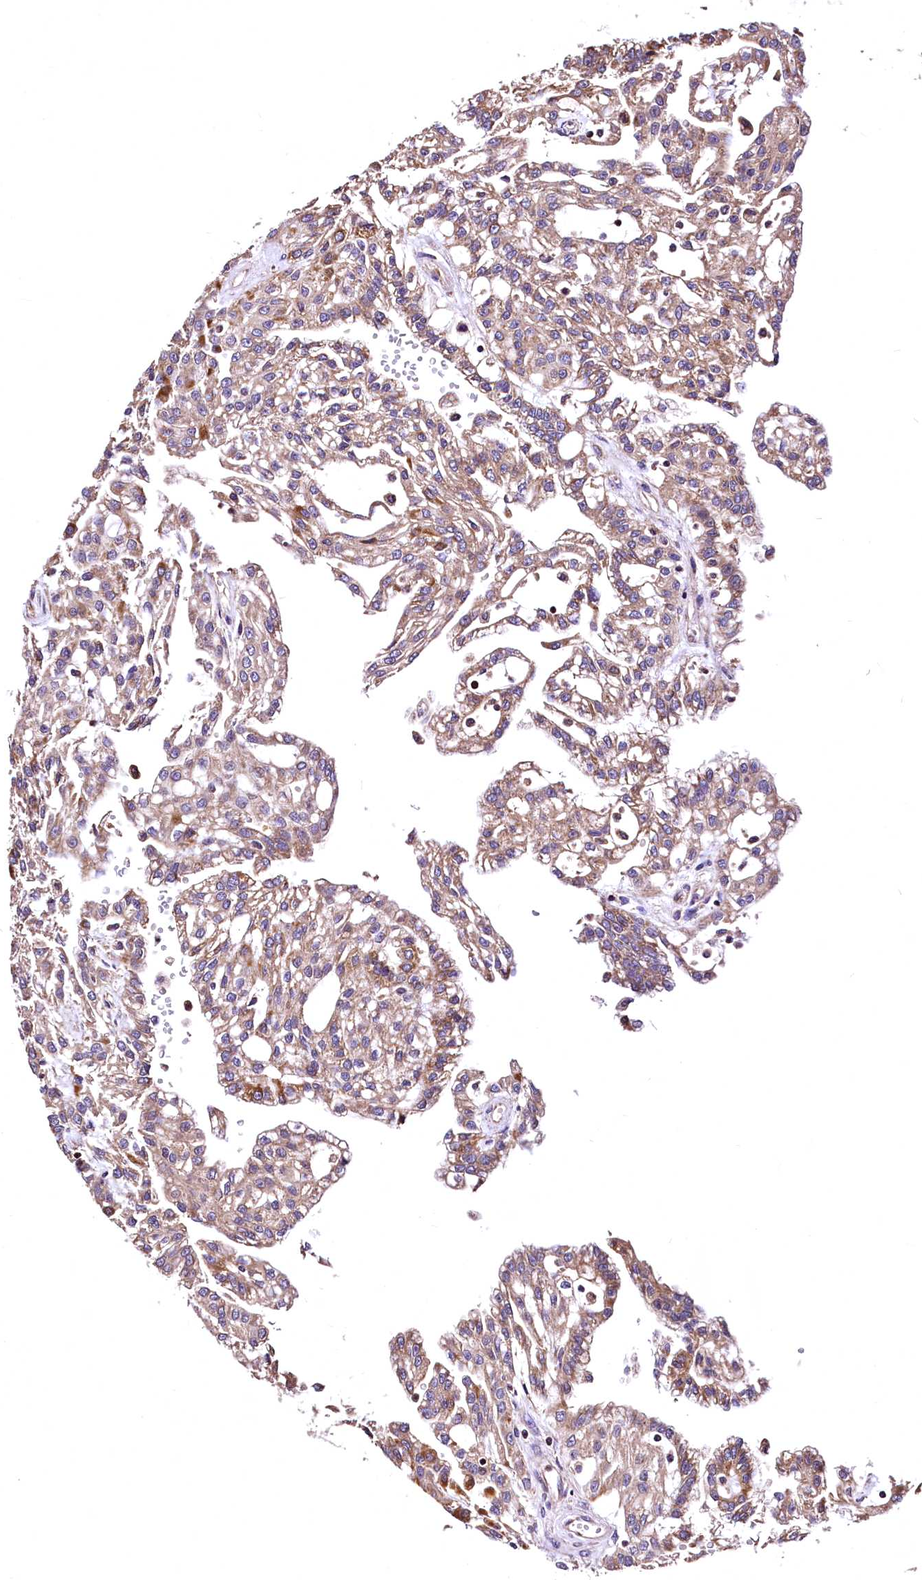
{"staining": {"intensity": "moderate", "quantity": ">75%", "location": "cytoplasmic/membranous"}, "tissue": "renal cancer", "cell_type": "Tumor cells", "image_type": "cancer", "snomed": [{"axis": "morphology", "description": "Adenocarcinoma, NOS"}, {"axis": "topography", "description": "Kidney"}], "caption": "Adenocarcinoma (renal) stained for a protein reveals moderate cytoplasmic/membranous positivity in tumor cells. The staining was performed using DAB (3,3'-diaminobenzidine) to visualize the protein expression in brown, while the nuclei were stained in blue with hematoxylin (Magnification: 20x).", "gene": "LRSAM1", "patient": {"sex": "male", "age": 63}}